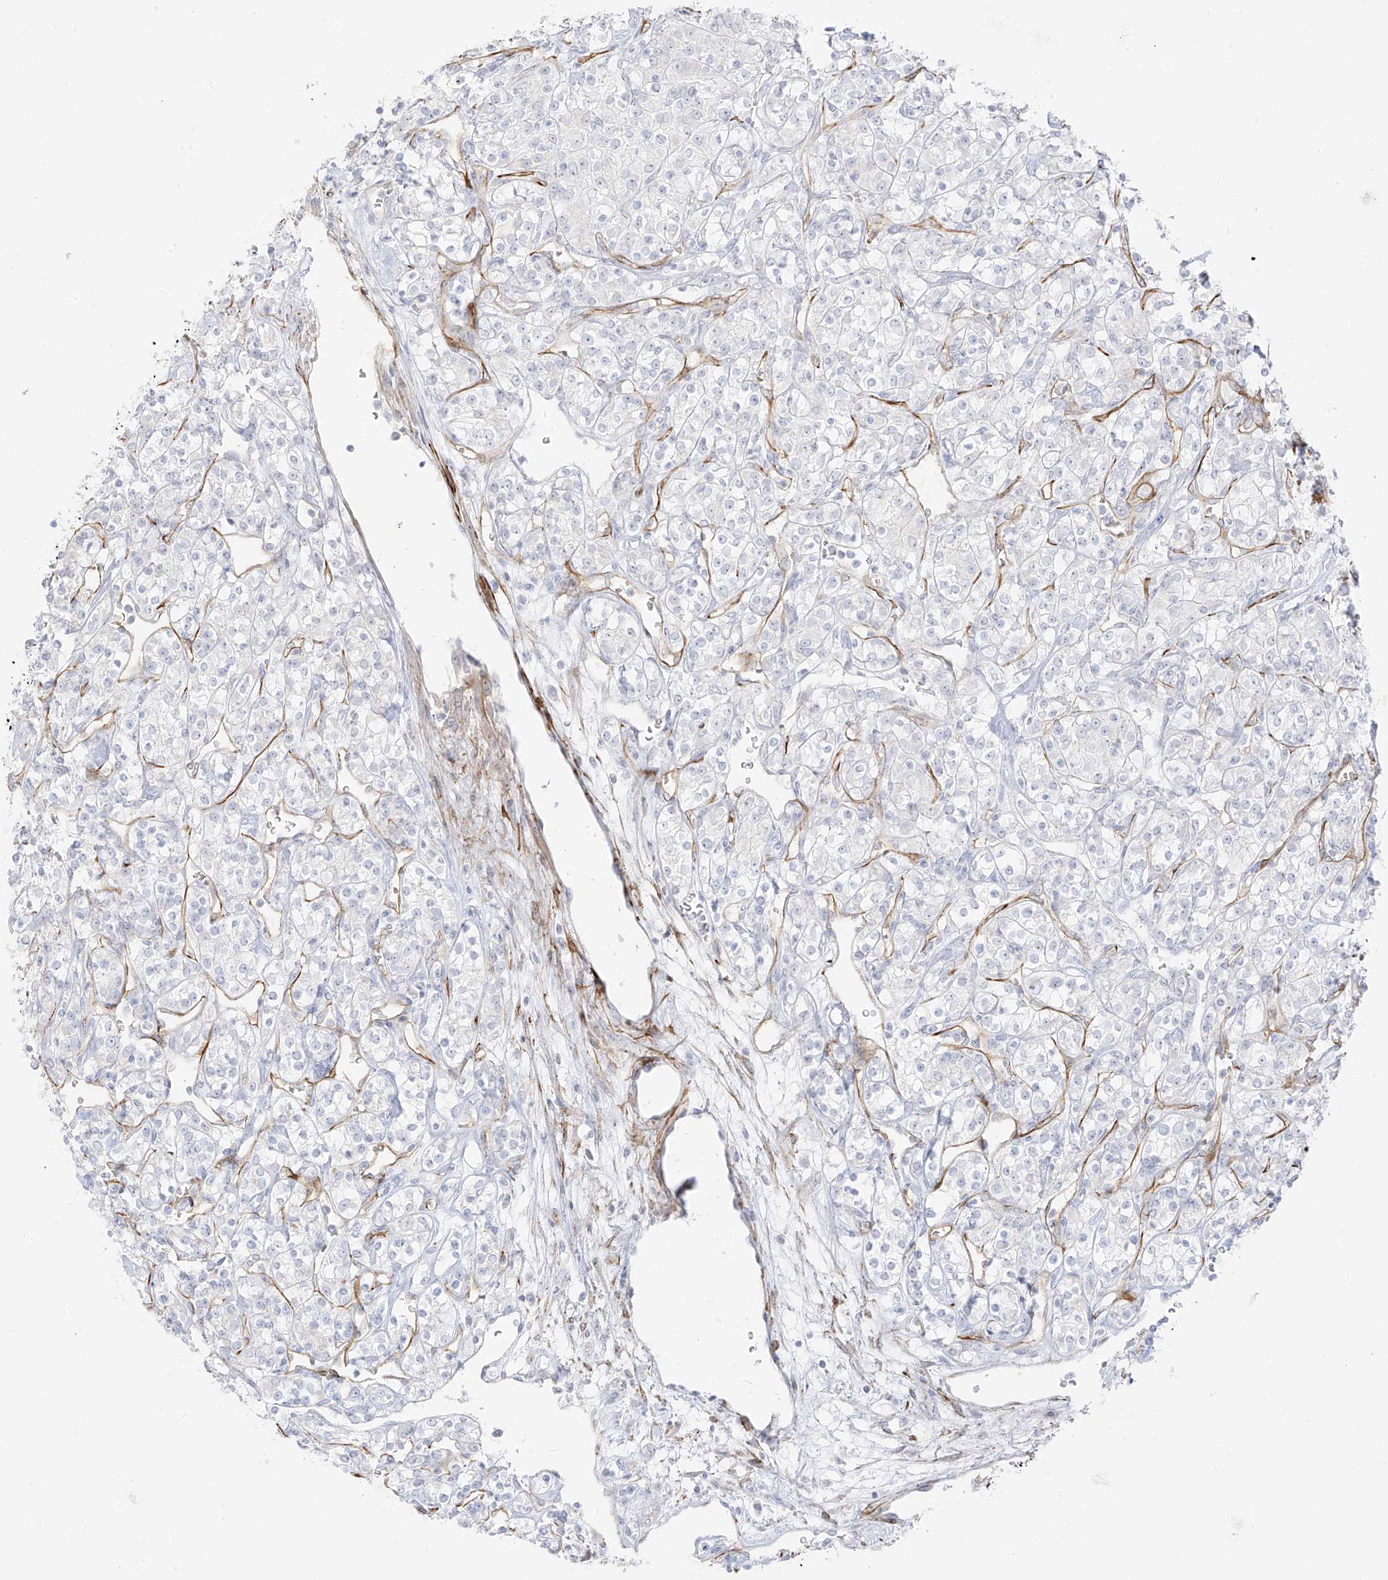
{"staining": {"intensity": "negative", "quantity": "none", "location": "none"}, "tissue": "renal cancer", "cell_type": "Tumor cells", "image_type": "cancer", "snomed": [{"axis": "morphology", "description": "Adenocarcinoma, NOS"}, {"axis": "topography", "description": "Kidney"}], "caption": "Immunohistochemistry (IHC) of human renal cancer (adenocarcinoma) reveals no expression in tumor cells.", "gene": "C11orf87", "patient": {"sex": "male", "age": 77}}